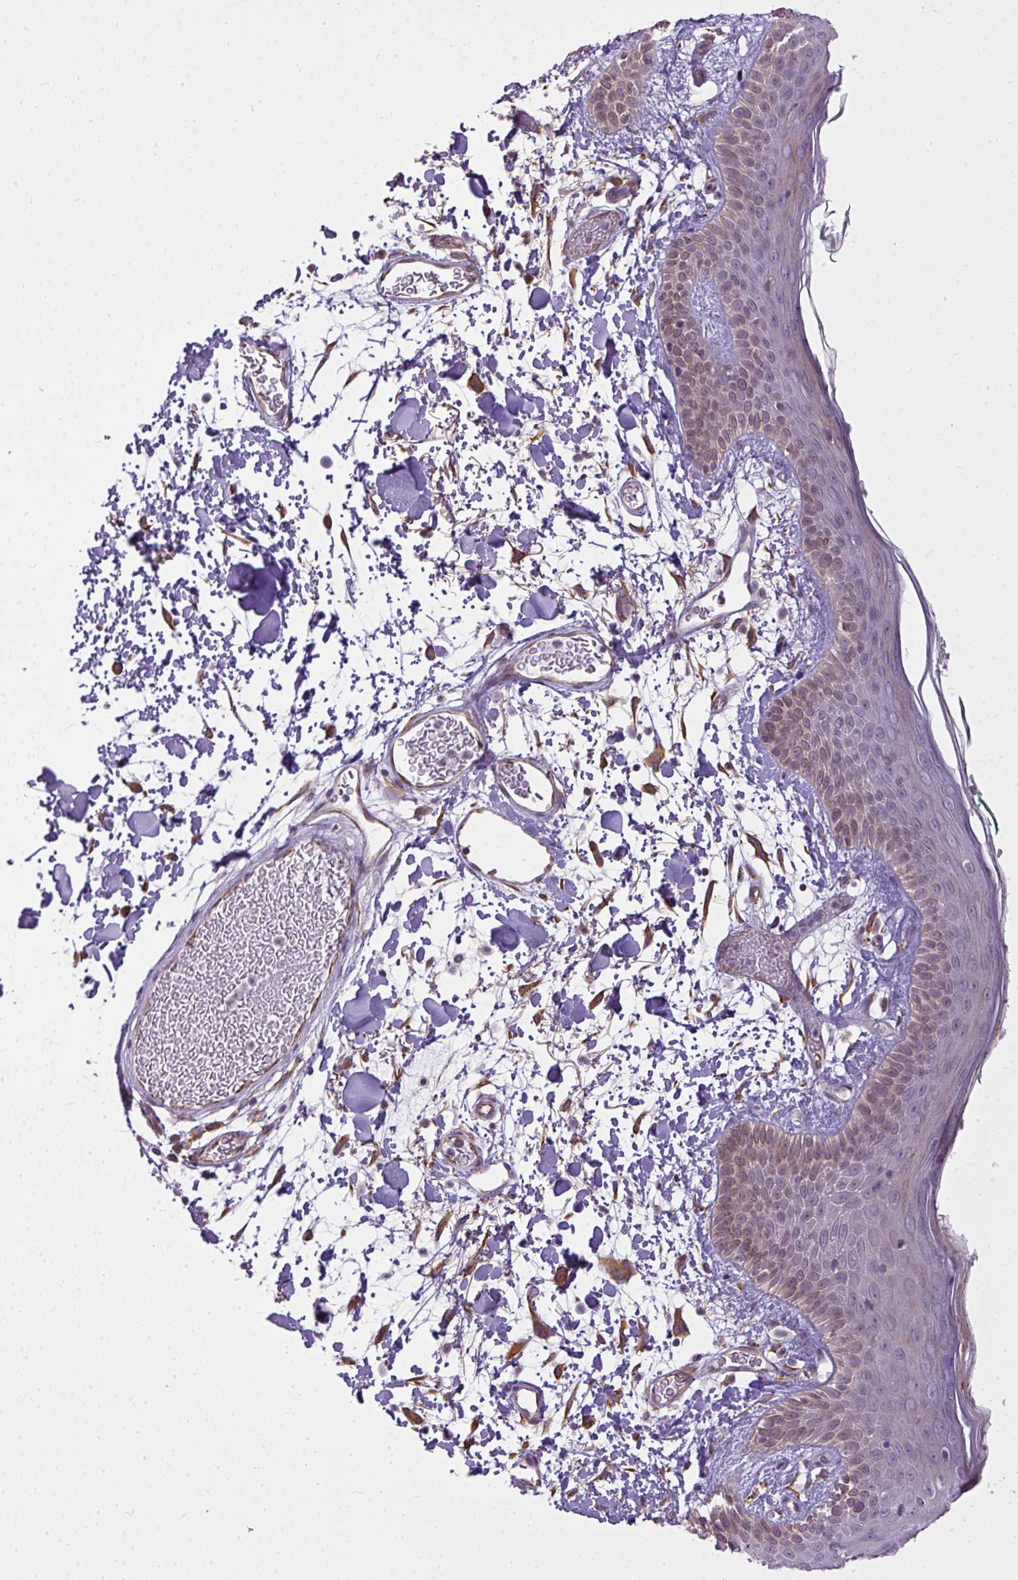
{"staining": {"intensity": "moderate", "quantity": "25%-75%", "location": "cytoplasmic/membranous"}, "tissue": "skin", "cell_type": "Fibroblasts", "image_type": "normal", "snomed": [{"axis": "morphology", "description": "Normal tissue, NOS"}, {"axis": "topography", "description": "Skin"}], "caption": "Normal skin was stained to show a protein in brown. There is medium levels of moderate cytoplasmic/membranous staining in about 25%-75% of fibroblasts. (IHC, brightfield microscopy, high magnification).", "gene": "COX18", "patient": {"sex": "male", "age": 79}}